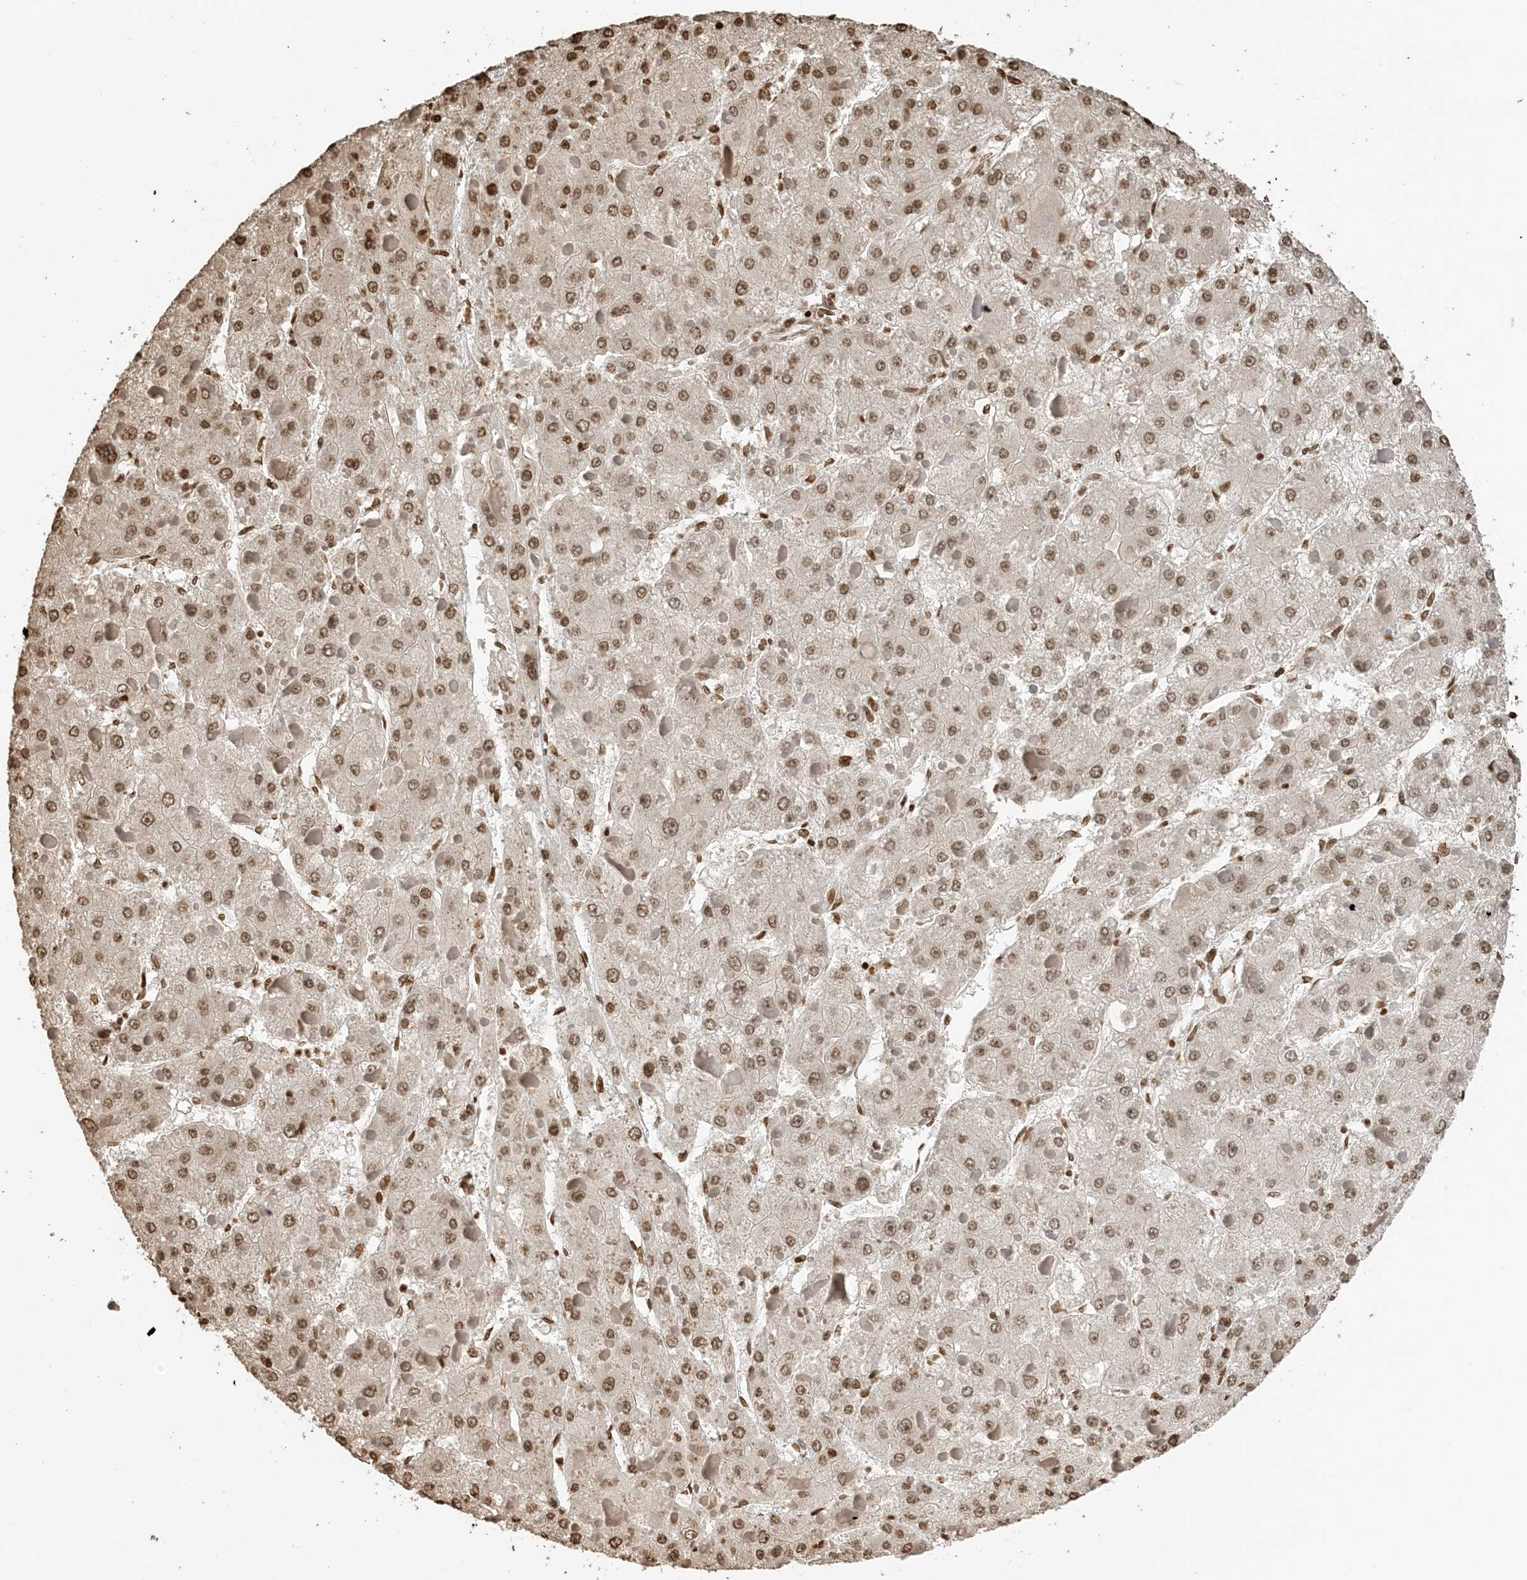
{"staining": {"intensity": "moderate", "quantity": ">75%", "location": "nuclear"}, "tissue": "liver cancer", "cell_type": "Tumor cells", "image_type": "cancer", "snomed": [{"axis": "morphology", "description": "Carcinoma, Hepatocellular, NOS"}, {"axis": "topography", "description": "Liver"}], "caption": "Brown immunohistochemical staining in human liver hepatocellular carcinoma shows moderate nuclear positivity in about >75% of tumor cells.", "gene": "H3-3B", "patient": {"sex": "female", "age": 73}}